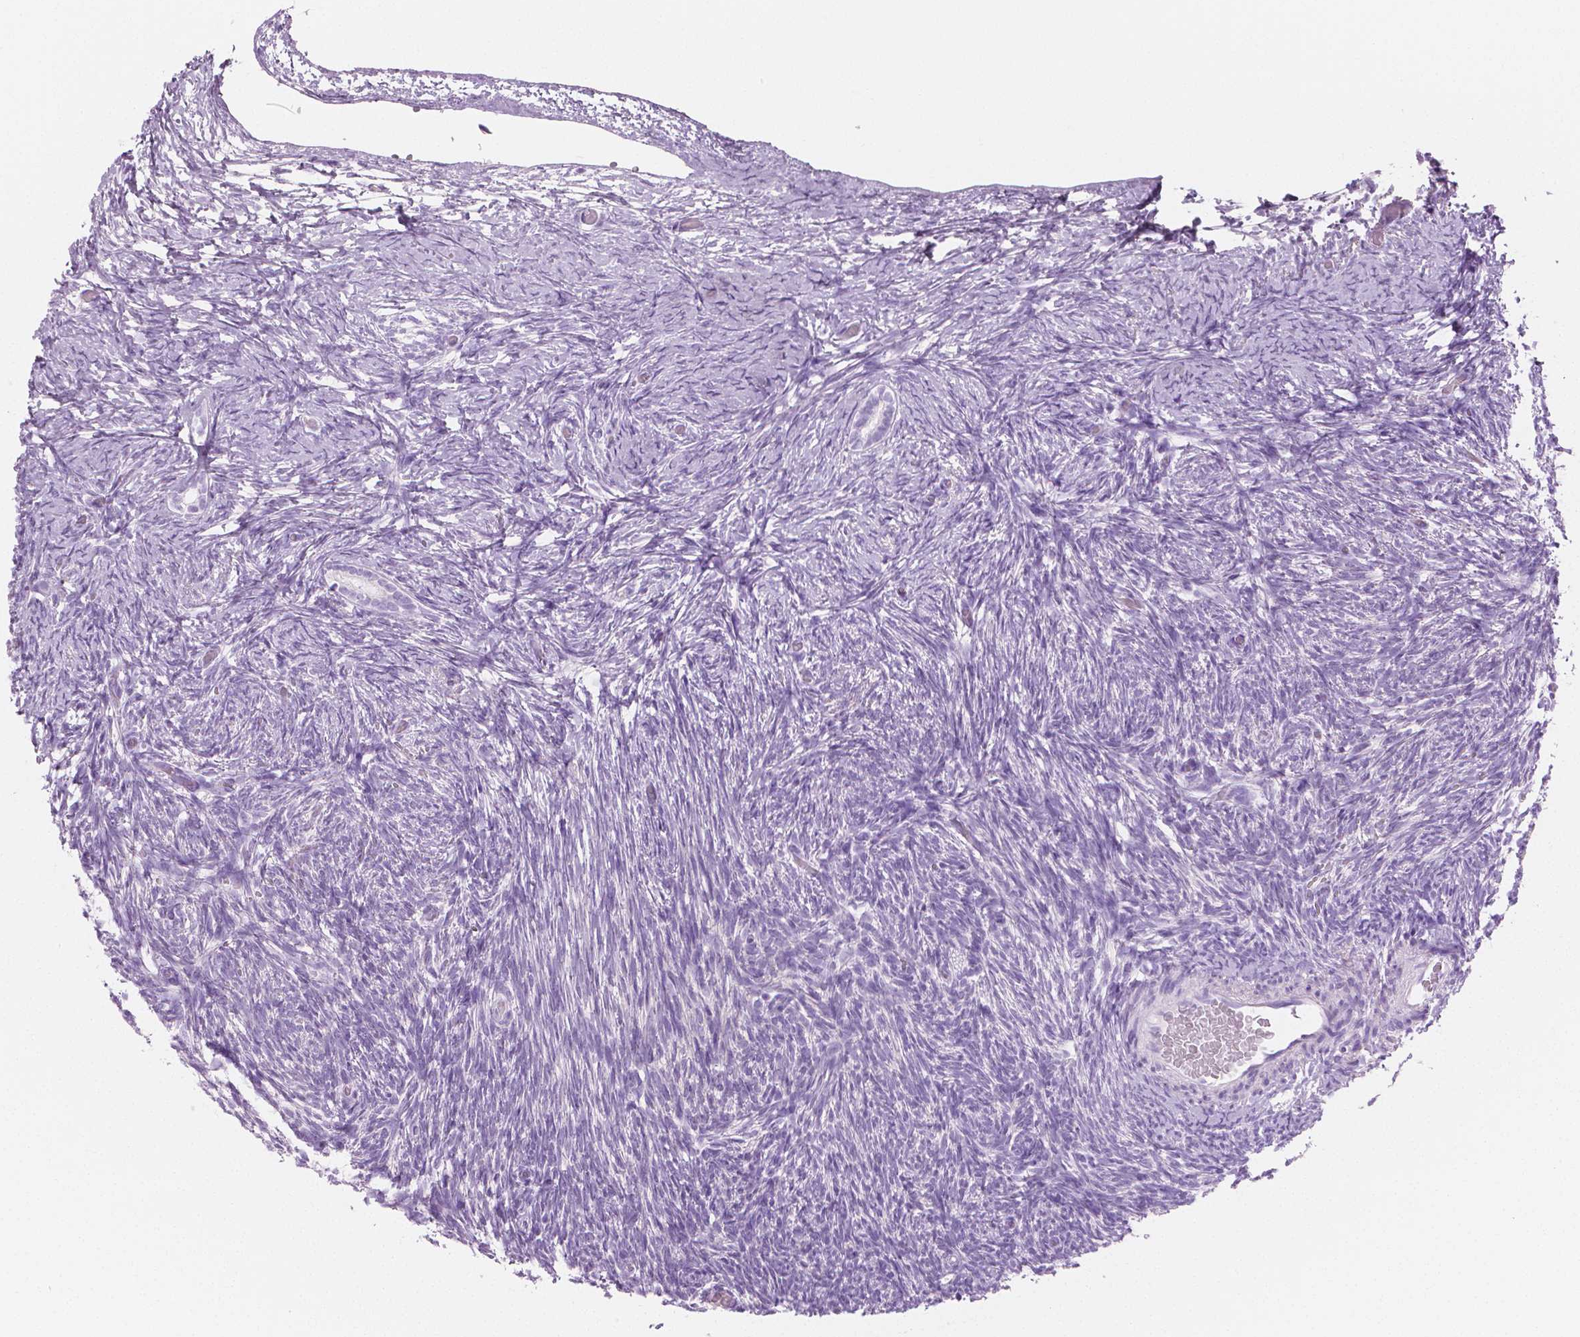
{"staining": {"intensity": "negative", "quantity": "none", "location": "none"}, "tissue": "ovary", "cell_type": "Follicle cells", "image_type": "normal", "snomed": [{"axis": "morphology", "description": "Normal tissue, NOS"}, {"axis": "topography", "description": "Ovary"}], "caption": "The histopathology image displays no staining of follicle cells in unremarkable ovary.", "gene": "PLIN4", "patient": {"sex": "female", "age": 39}}